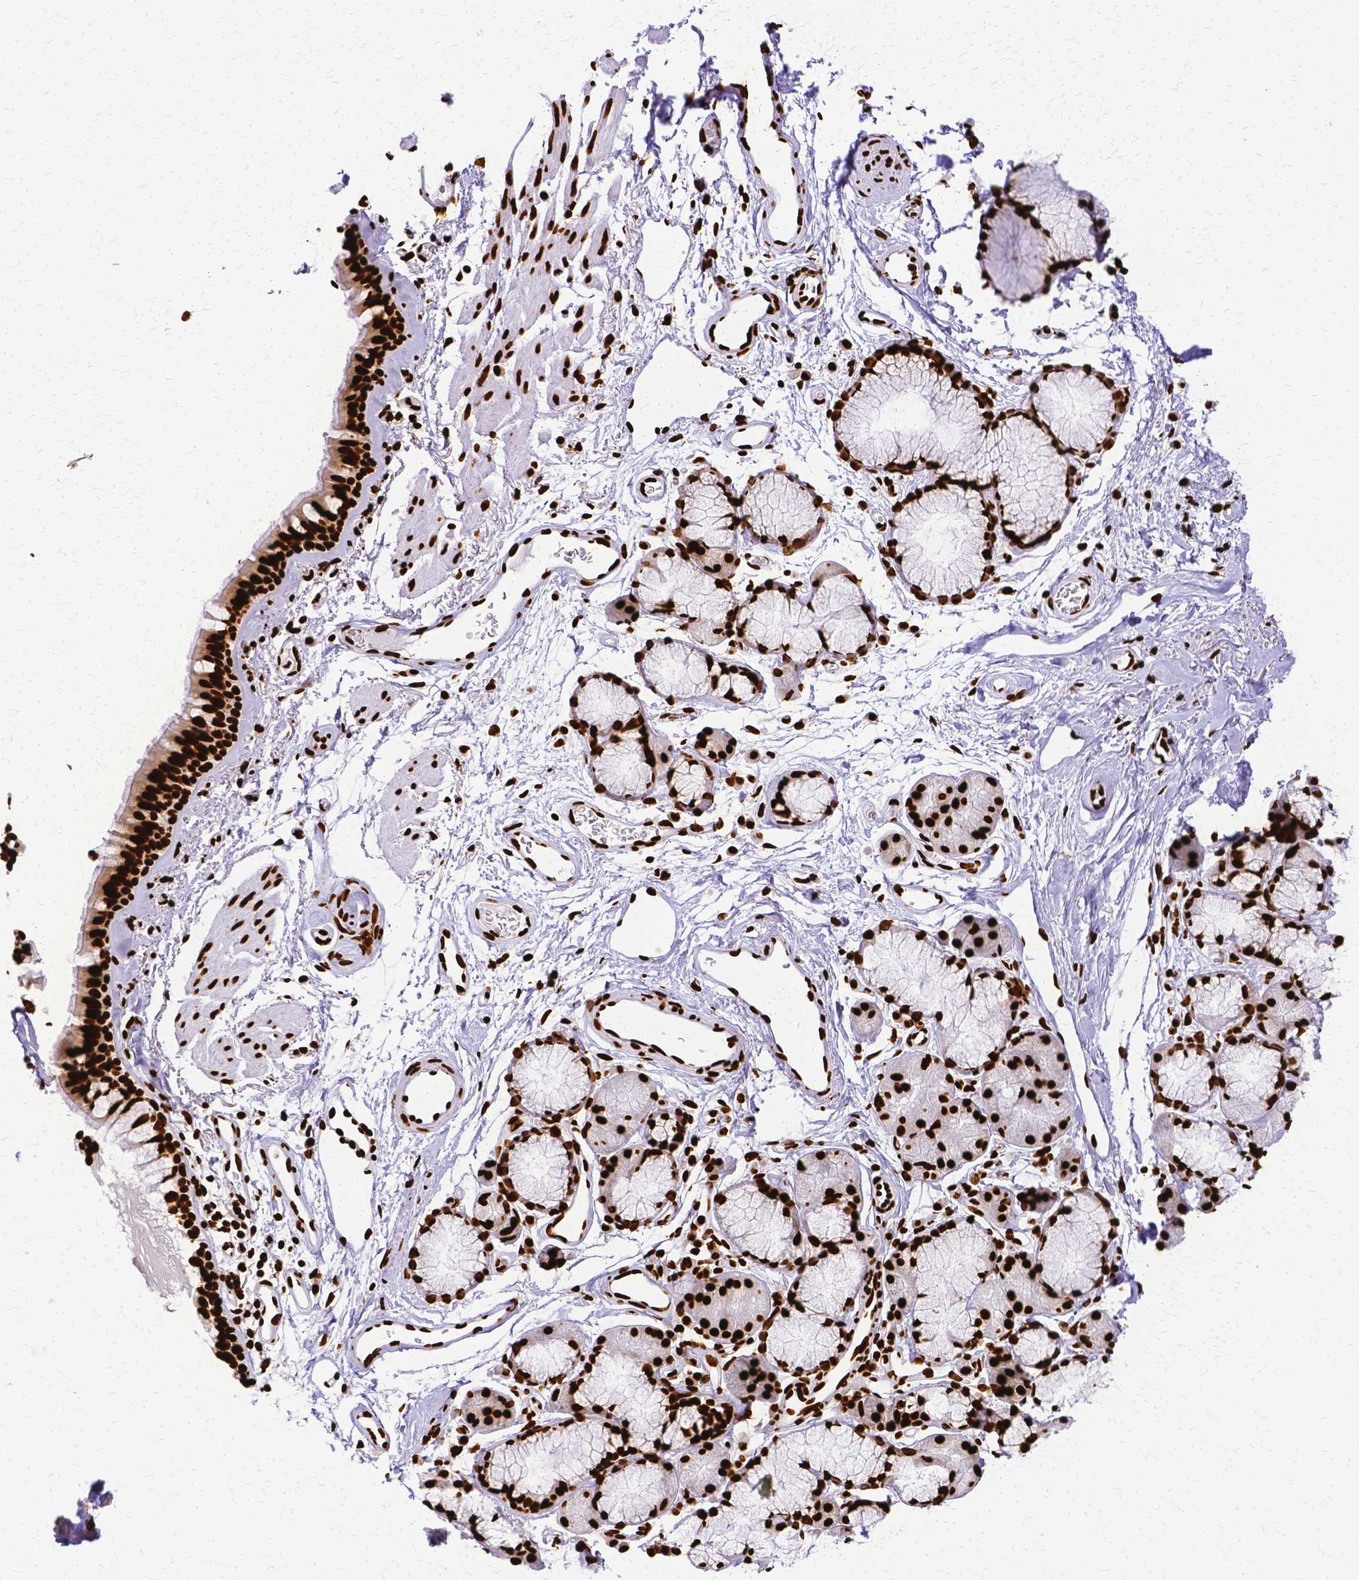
{"staining": {"intensity": "strong", "quantity": ">75%", "location": "nuclear"}, "tissue": "bronchus", "cell_type": "Respiratory epithelial cells", "image_type": "normal", "snomed": [{"axis": "morphology", "description": "Normal tissue, NOS"}, {"axis": "topography", "description": "Cartilage tissue"}, {"axis": "topography", "description": "Bronchus"}], "caption": "Immunohistochemistry (IHC) staining of benign bronchus, which shows high levels of strong nuclear staining in approximately >75% of respiratory epithelial cells indicating strong nuclear protein expression. The staining was performed using DAB (brown) for protein detection and nuclei were counterstained in hematoxylin (blue).", "gene": "SFPQ", "patient": {"sex": "female", "age": 79}}